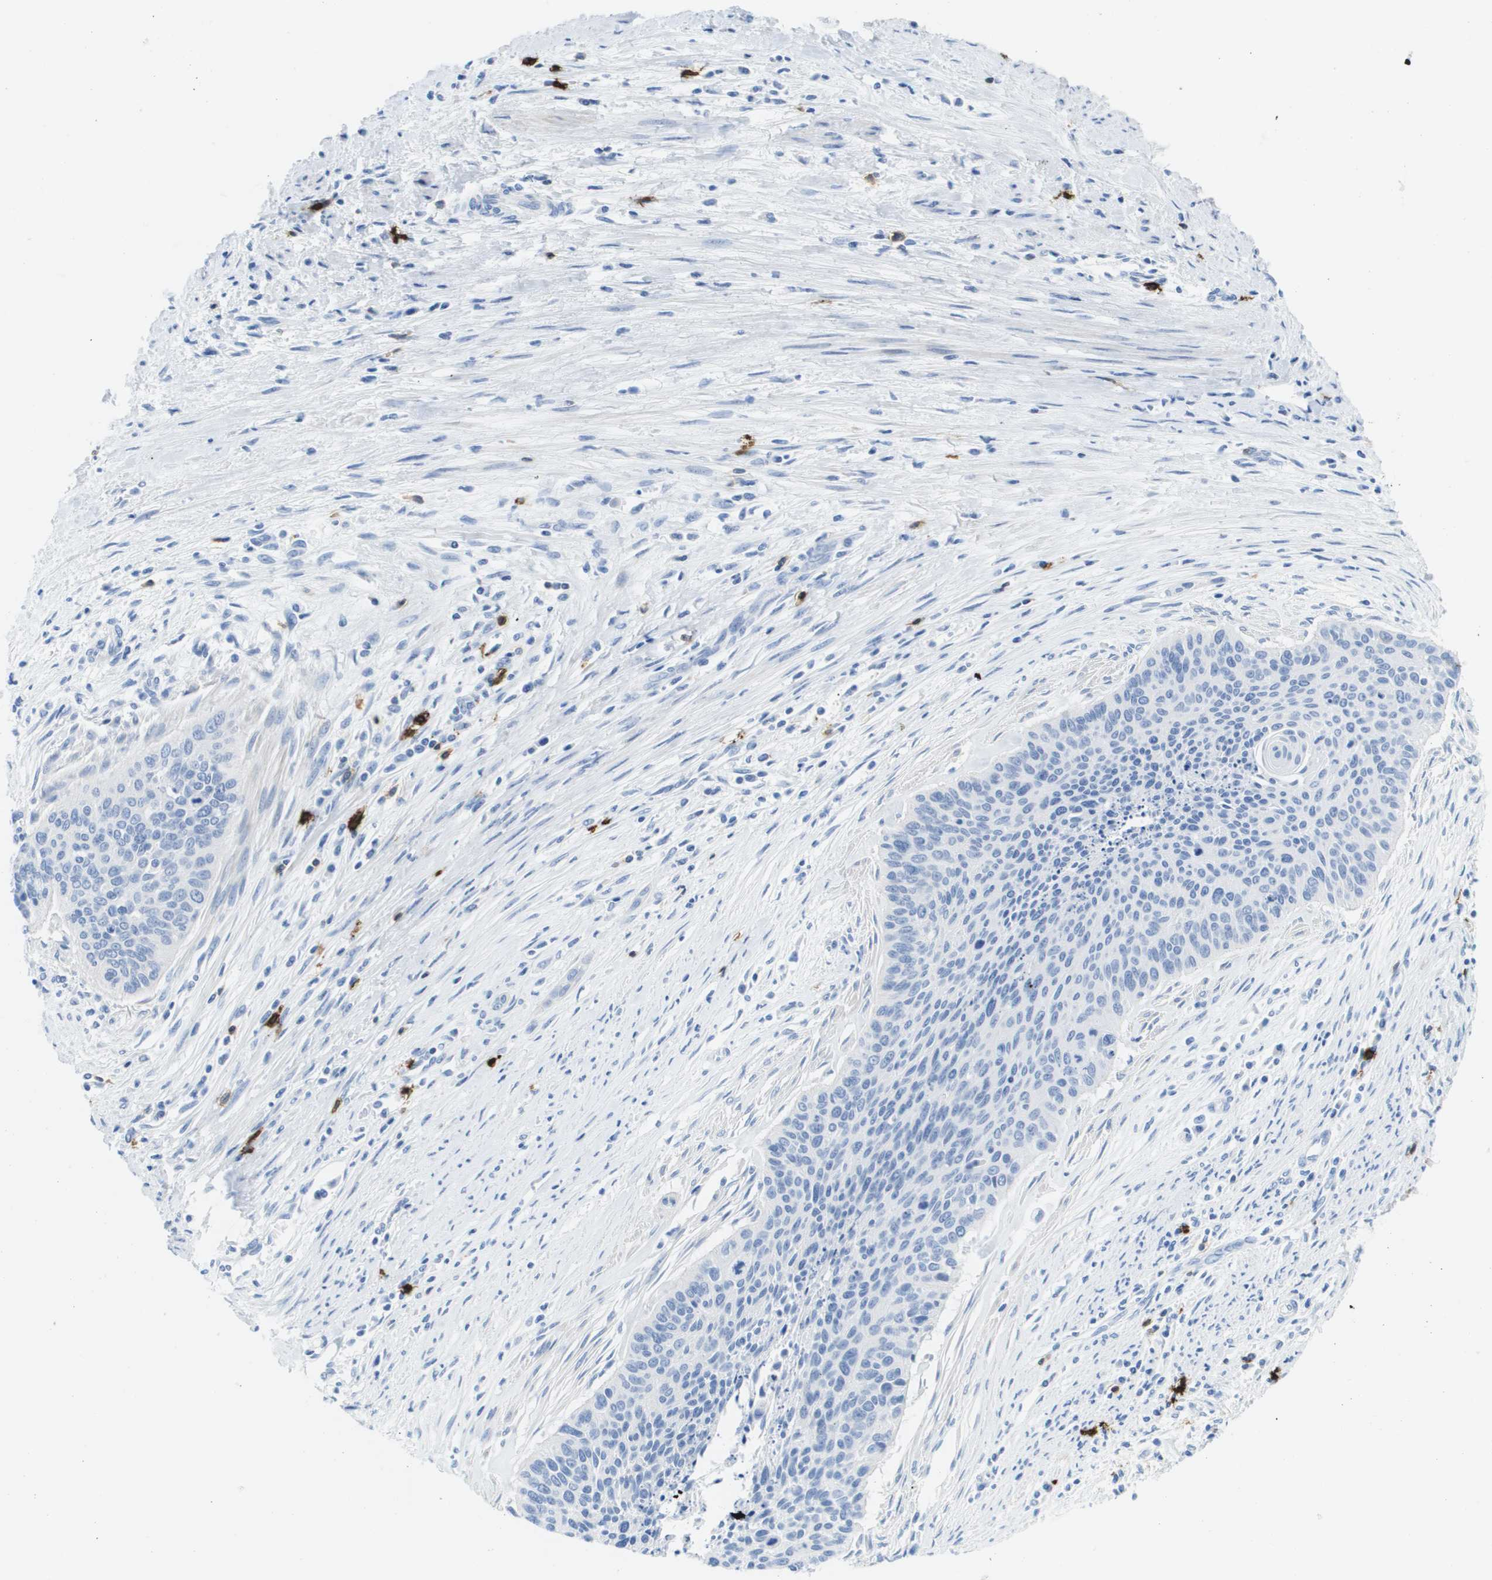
{"staining": {"intensity": "negative", "quantity": "none", "location": "none"}, "tissue": "cervical cancer", "cell_type": "Tumor cells", "image_type": "cancer", "snomed": [{"axis": "morphology", "description": "Squamous cell carcinoma, NOS"}, {"axis": "topography", "description": "Cervix"}], "caption": "Tumor cells are negative for brown protein staining in cervical cancer (squamous cell carcinoma).", "gene": "MS4A1", "patient": {"sex": "female", "age": 55}}